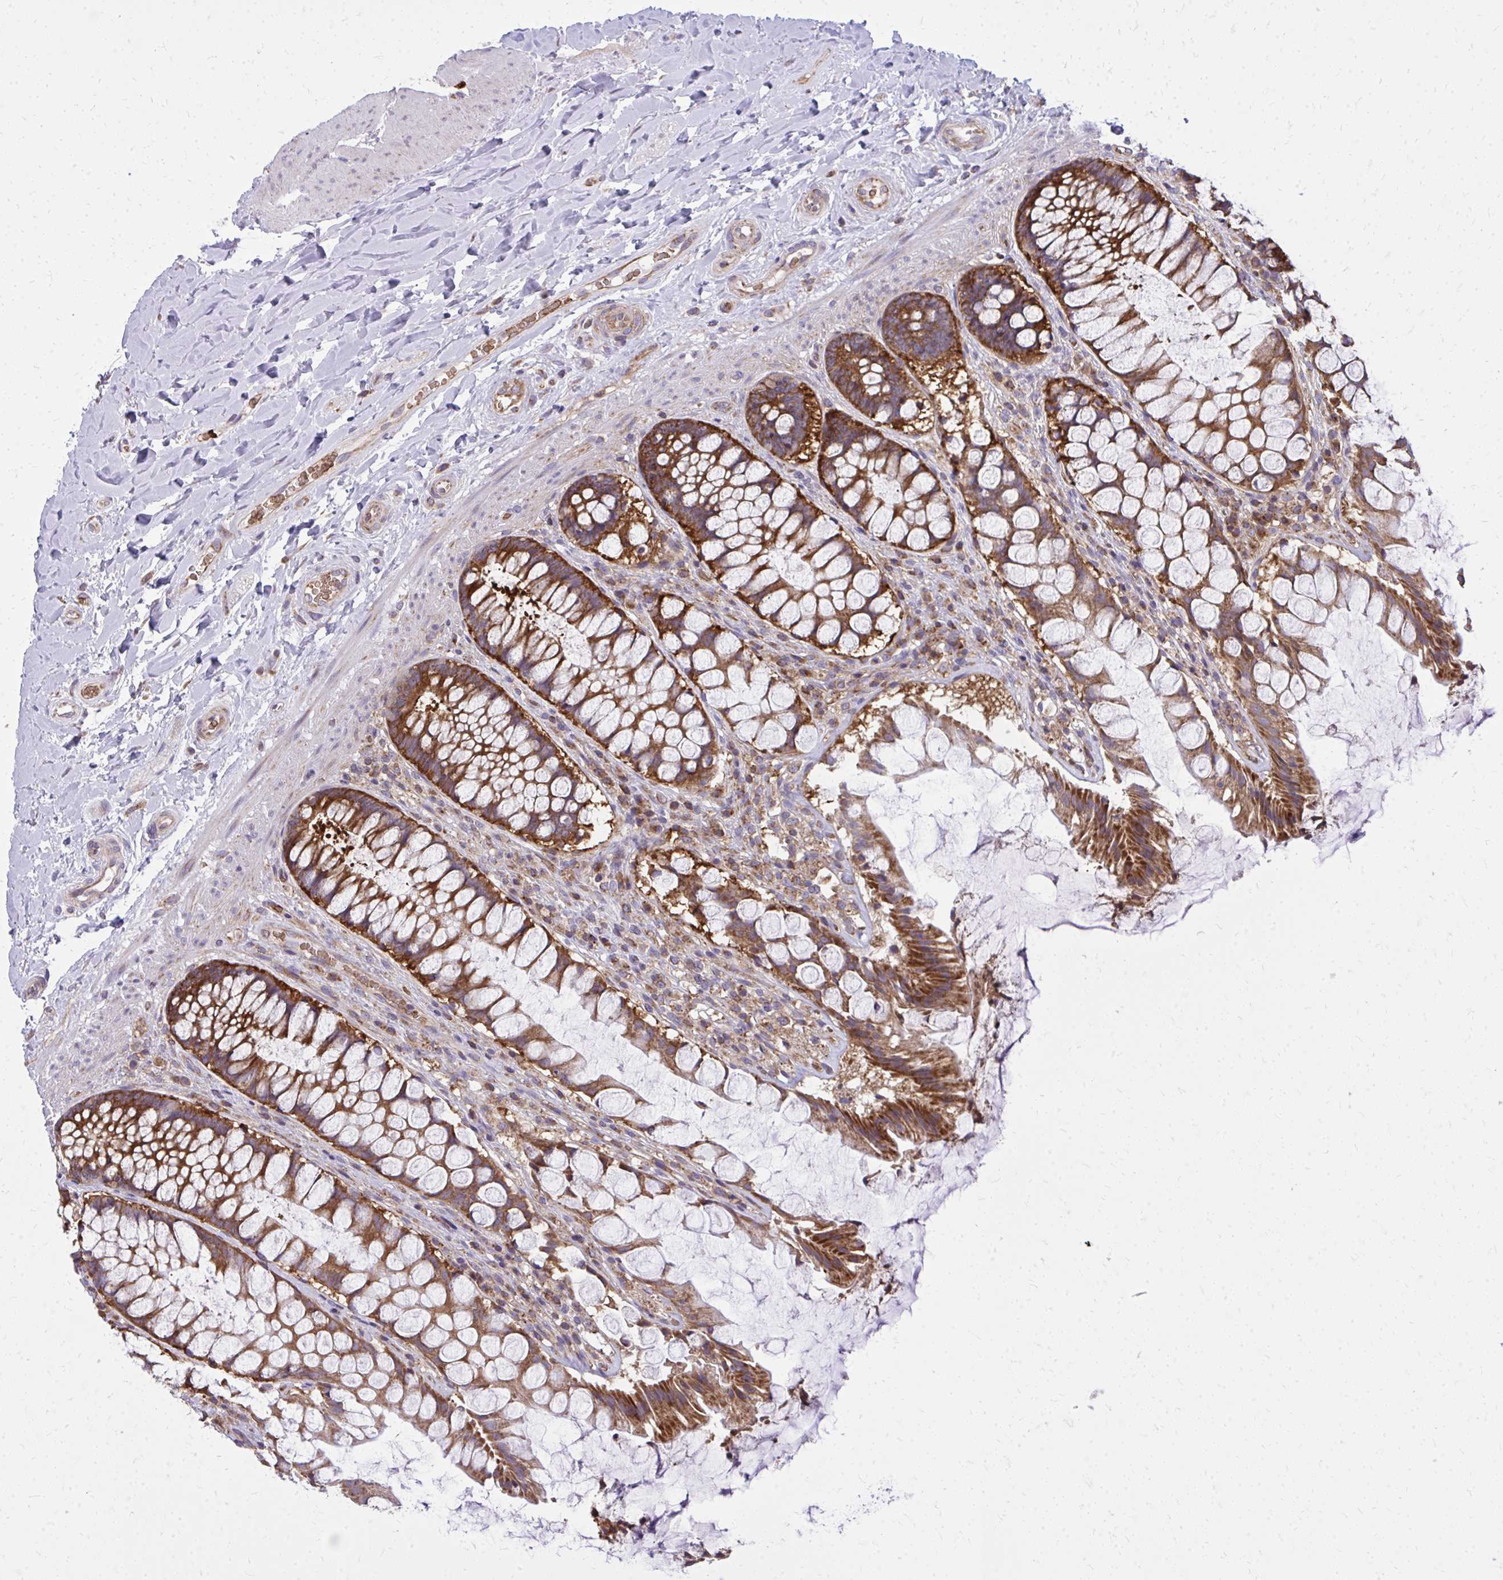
{"staining": {"intensity": "strong", "quantity": ">75%", "location": "cytoplasmic/membranous"}, "tissue": "rectum", "cell_type": "Glandular cells", "image_type": "normal", "snomed": [{"axis": "morphology", "description": "Normal tissue, NOS"}, {"axis": "topography", "description": "Rectum"}], "caption": "Strong cytoplasmic/membranous expression for a protein is identified in approximately >75% of glandular cells of normal rectum using immunohistochemistry.", "gene": "PDK4", "patient": {"sex": "female", "age": 58}}